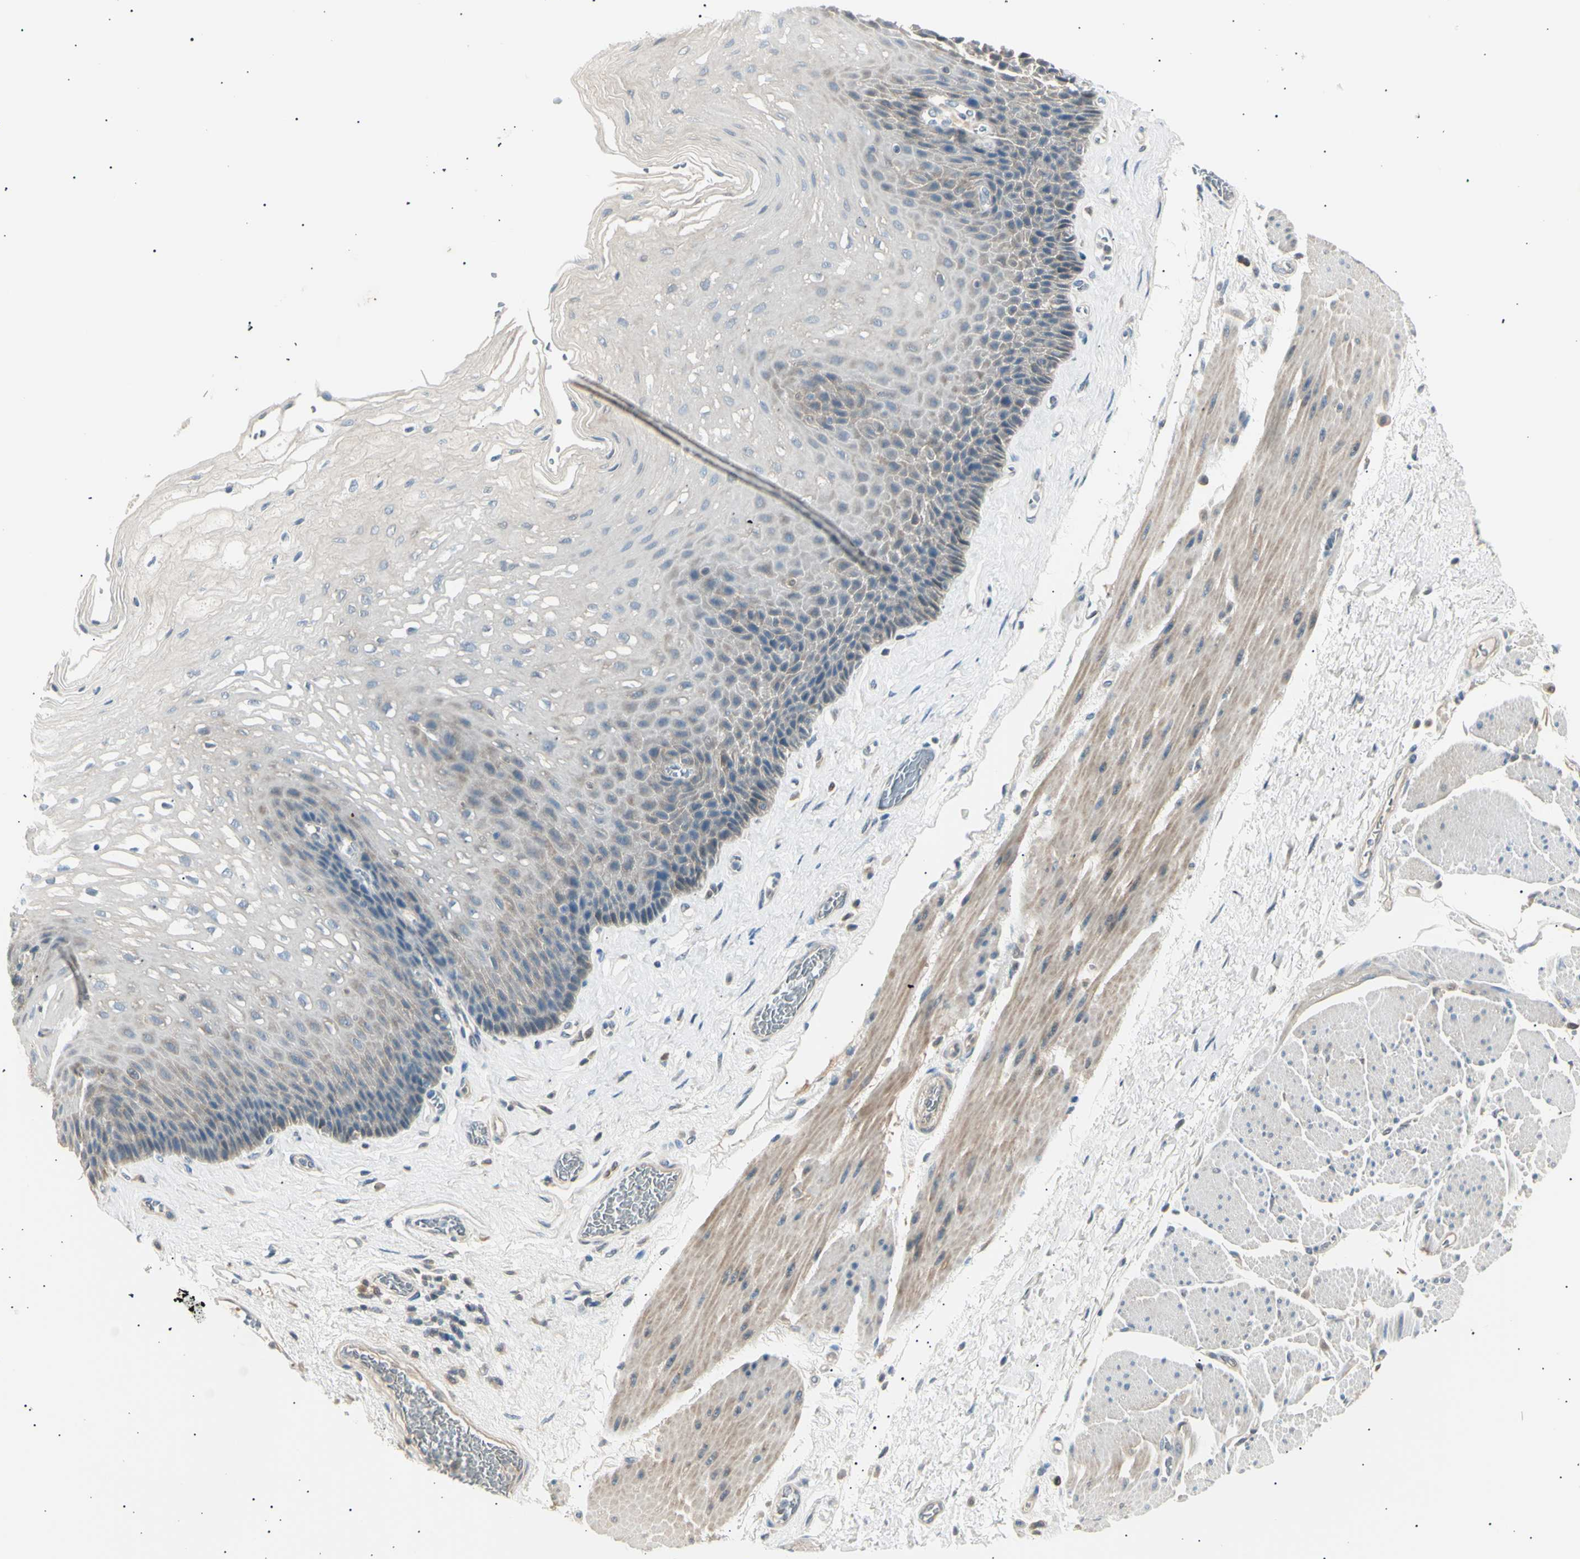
{"staining": {"intensity": "moderate", "quantity": "25%-75%", "location": "cytoplasmic/membranous"}, "tissue": "esophagus", "cell_type": "Squamous epithelial cells", "image_type": "normal", "snomed": [{"axis": "morphology", "description": "Normal tissue, NOS"}, {"axis": "topography", "description": "Esophagus"}], "caption": "DAB (3,3'-diaminobenzidine) immunohistochemical staining of normal esophagus reveals moderate cytoplasmic/membranous protein expression in about 25%-75% of squamous epithelial cells.", "gene": "LHPP", "patient": {"sex": "female", "age": 72}}